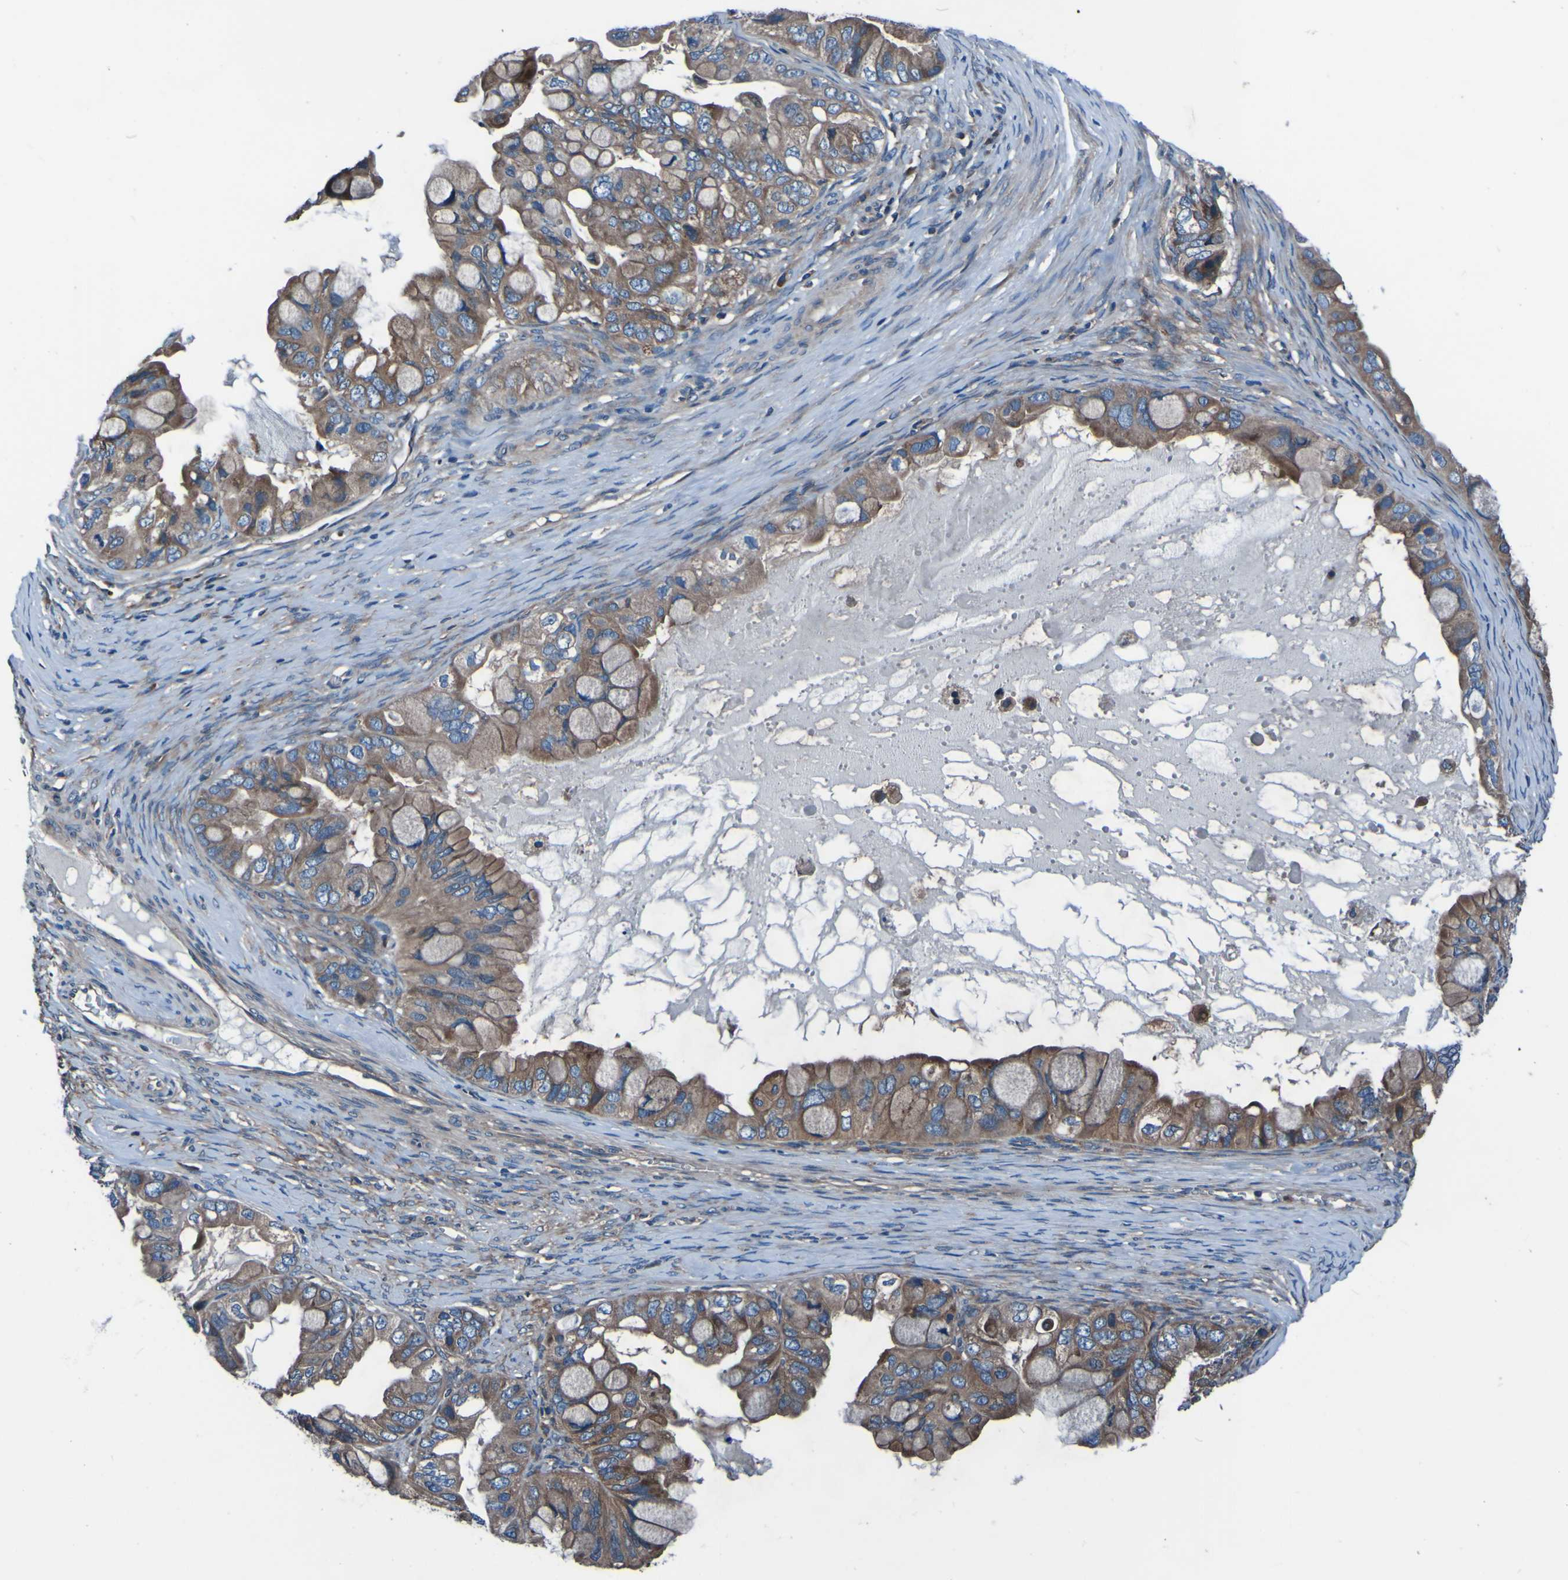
{"staining": {"intensity": "moderate", "quantity": ">75%", "location": "cytoplasmic/membranous"}, "tissue": "ovarian cancer", "cell_type": "Tumor cells", "image_type": "cancer", "snomed": [{"axis": "morphology", "description": "Cystadenocarcinoma, mucinous, NOS"}, {"axis": "topography", "description": "Ovary"}], "caption": "This photomicrograph exhibits IHC staining of human mucinous cystadenocarcinoma (ovarian), with medium moderate cytoplasmic/membranous expression in about >75% of tumor cells.", "gene": "RAB5B", "patient": {"sex": "female", "age": 80}}